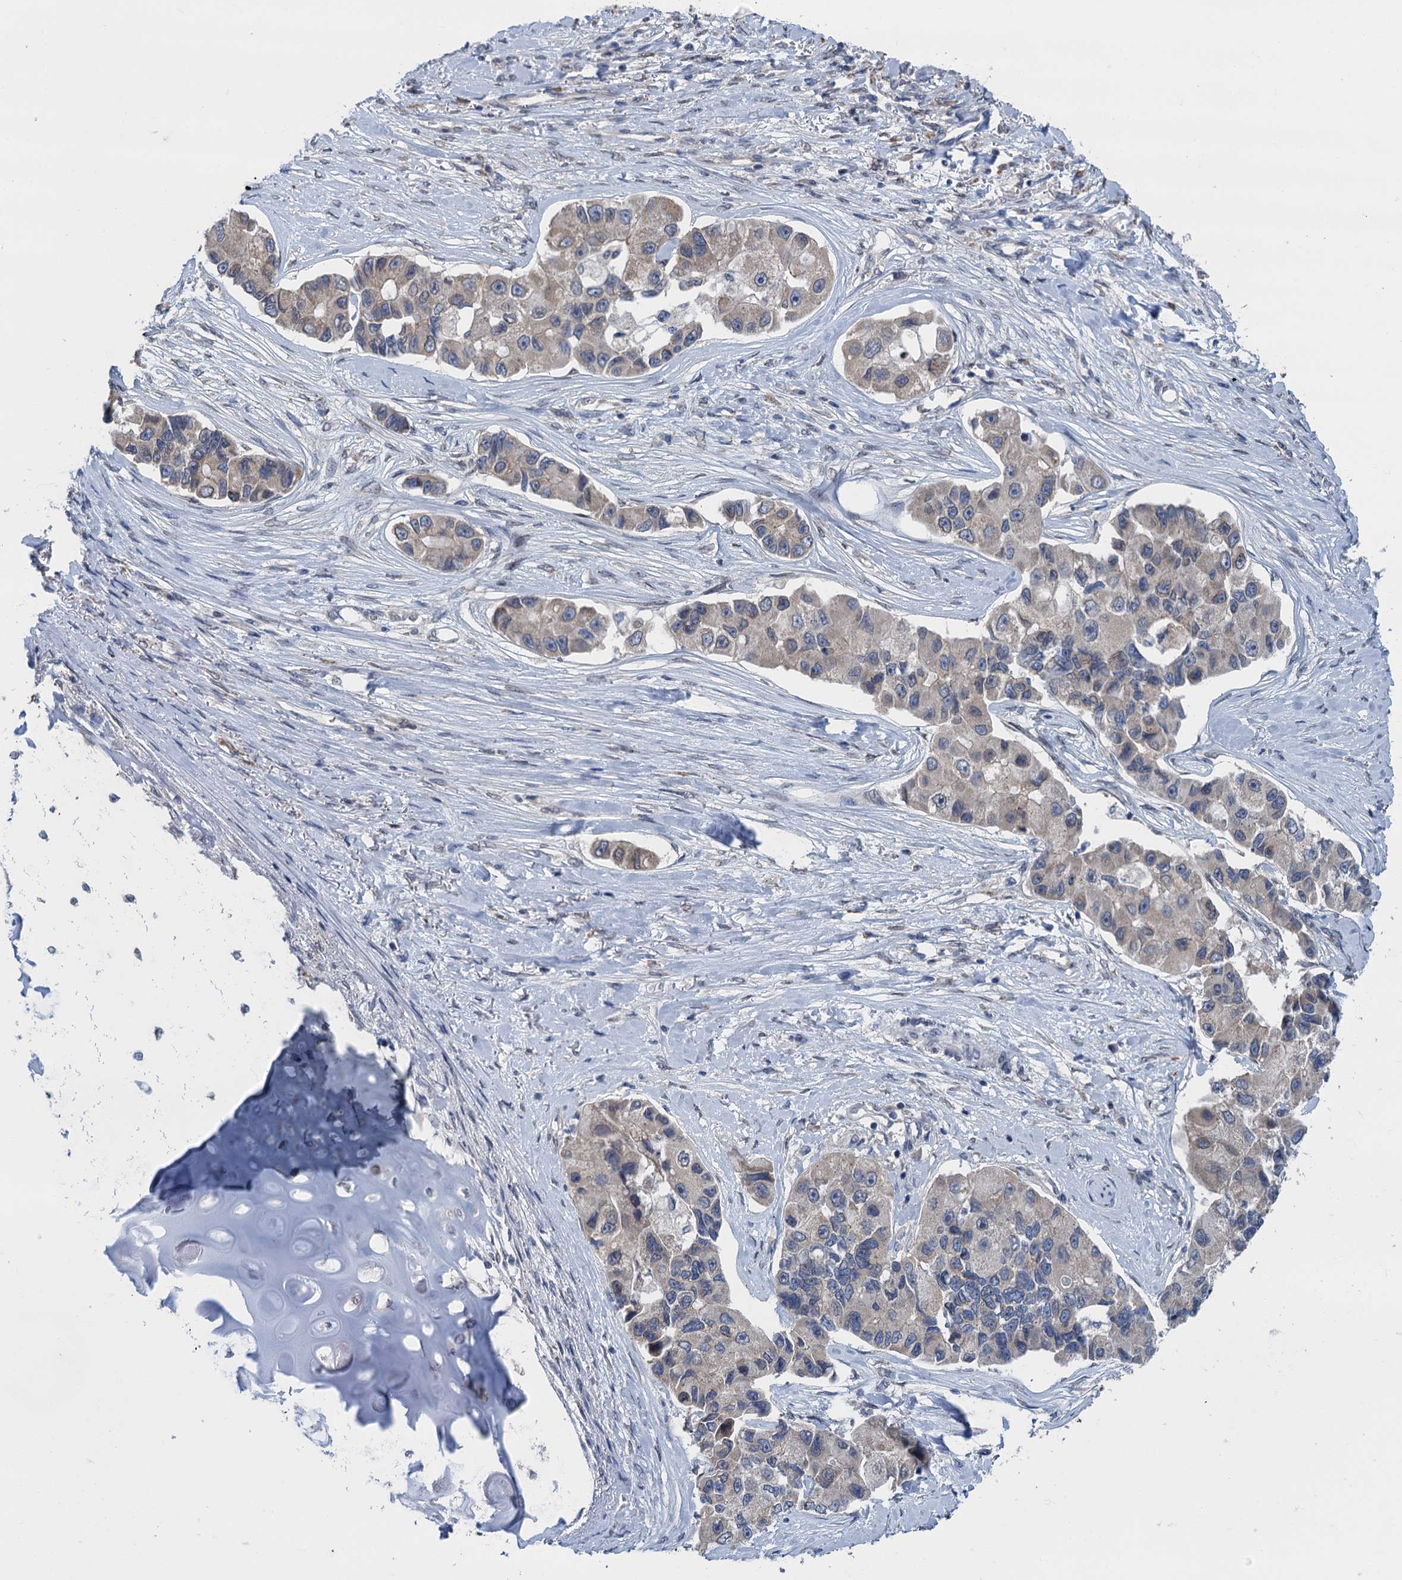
{"staining": {"intensity": "weak", "quantity": "<25%", "location": "cytoplasmic/membranous"}, "tissue": "lung cancer", "cell_type": "Tumor cells", "image_type": "cancer", "snomed": [{"axis": "morphology", "description": "Adenocarcinoma, NOS"}, {"axis": "topography", "description": "Lung"}], "caption": "The photomicrograph shows no significant positivity in tumor cells of lung cancer. The staining was performed using DAB to visualize the protein expression in brown, while the nuclei were stained in blue with hematoxylin (Magnification: 20x).", "gene": "CTU2", "patient": {"sex": "female", "age": 54}}